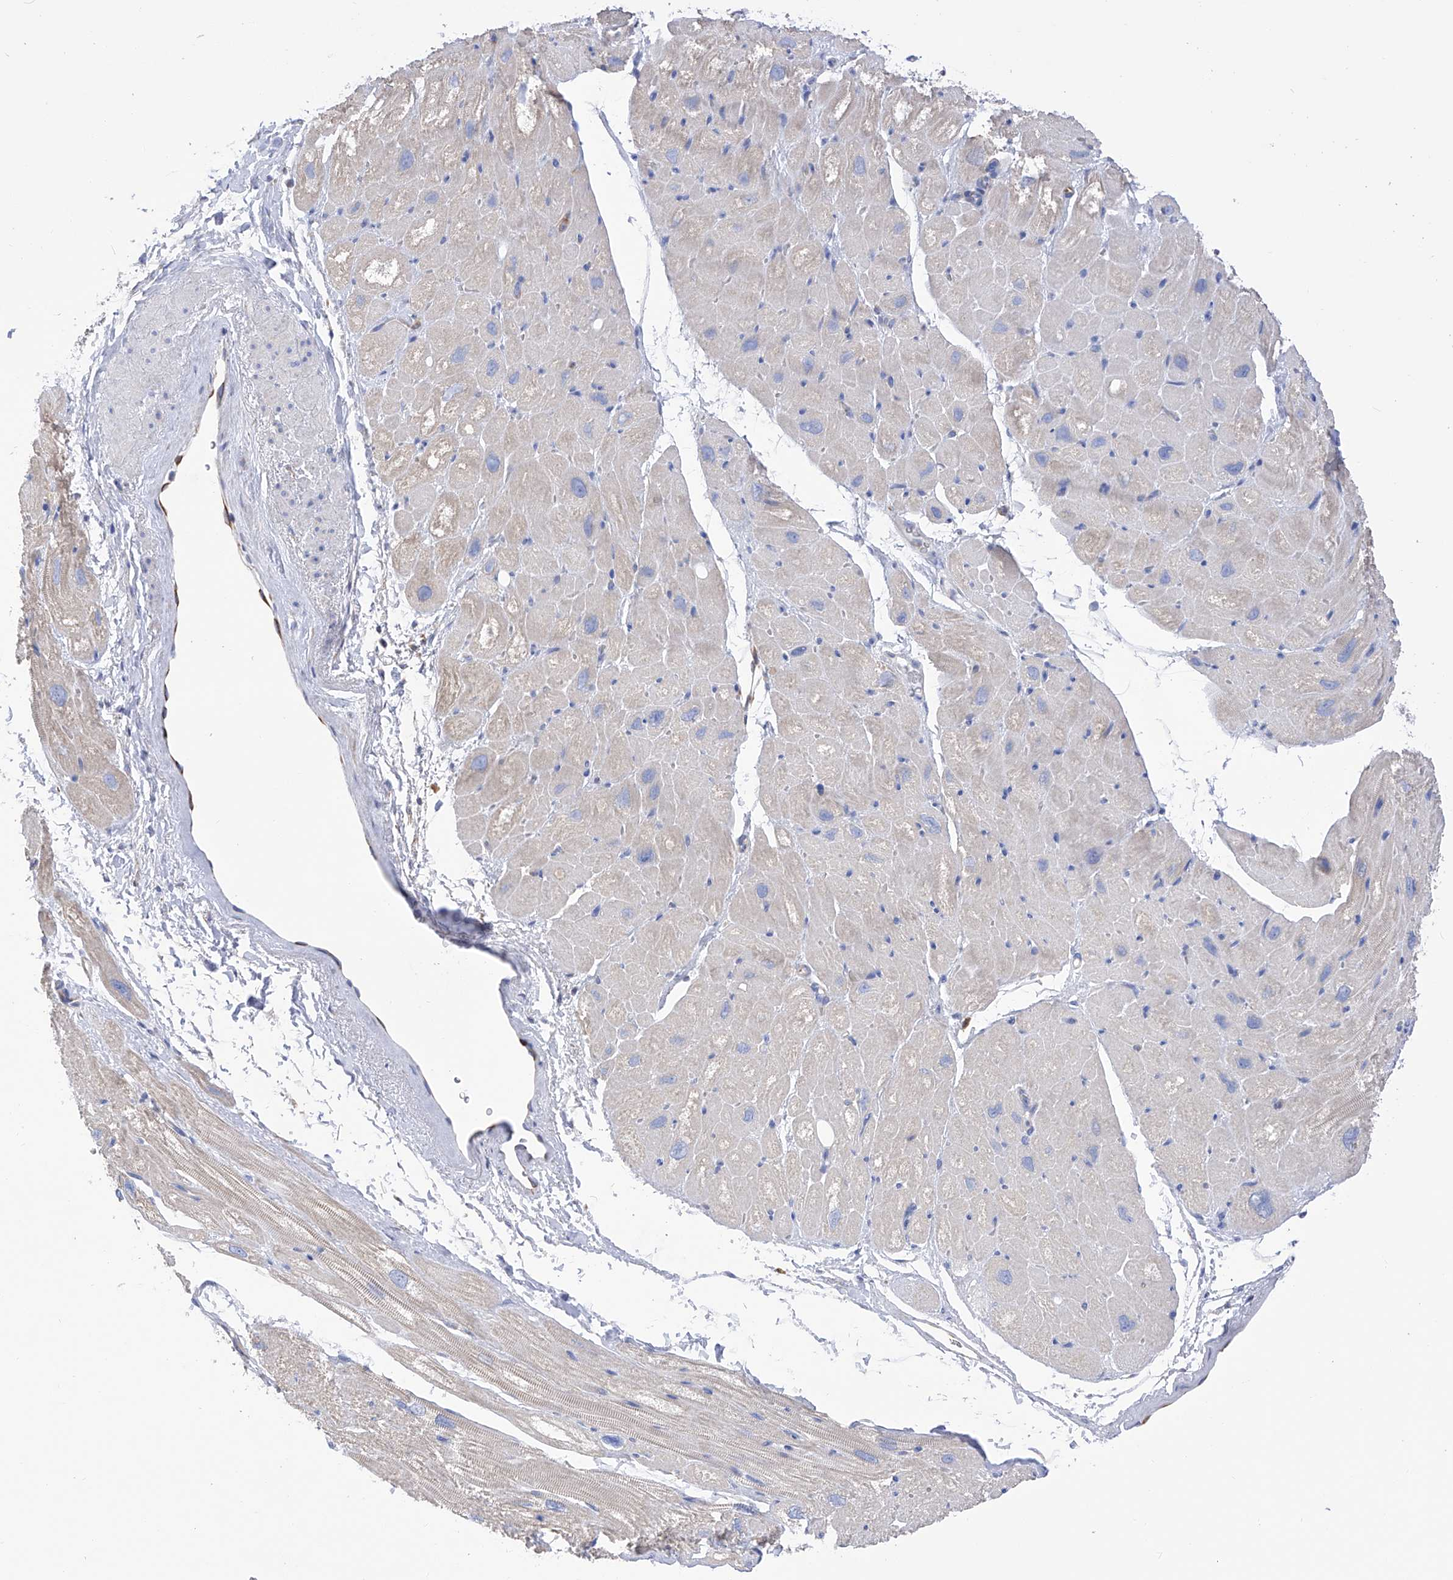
{"staining": {"intensity": "weak", "quantity": "<25%", "location": "cytoplasmic/membranous"}, "tissue": "heart muscle", "cell_type": "Cardiomyocytes", "image_type": "normal", "snomed": [{"axis": "morphology", "description": "Normal tissue, NOS"}, {"axis": "topography", "description": "Heart"}], "caption": "Heart muscle was stained to show a protein in brown. There is no significant positivity in cardiomyocytes. (DAB immunohistochemistry (IHC), high magnification).", "gene": "FLG", "patient": {"sex": "male", "age": 50}}